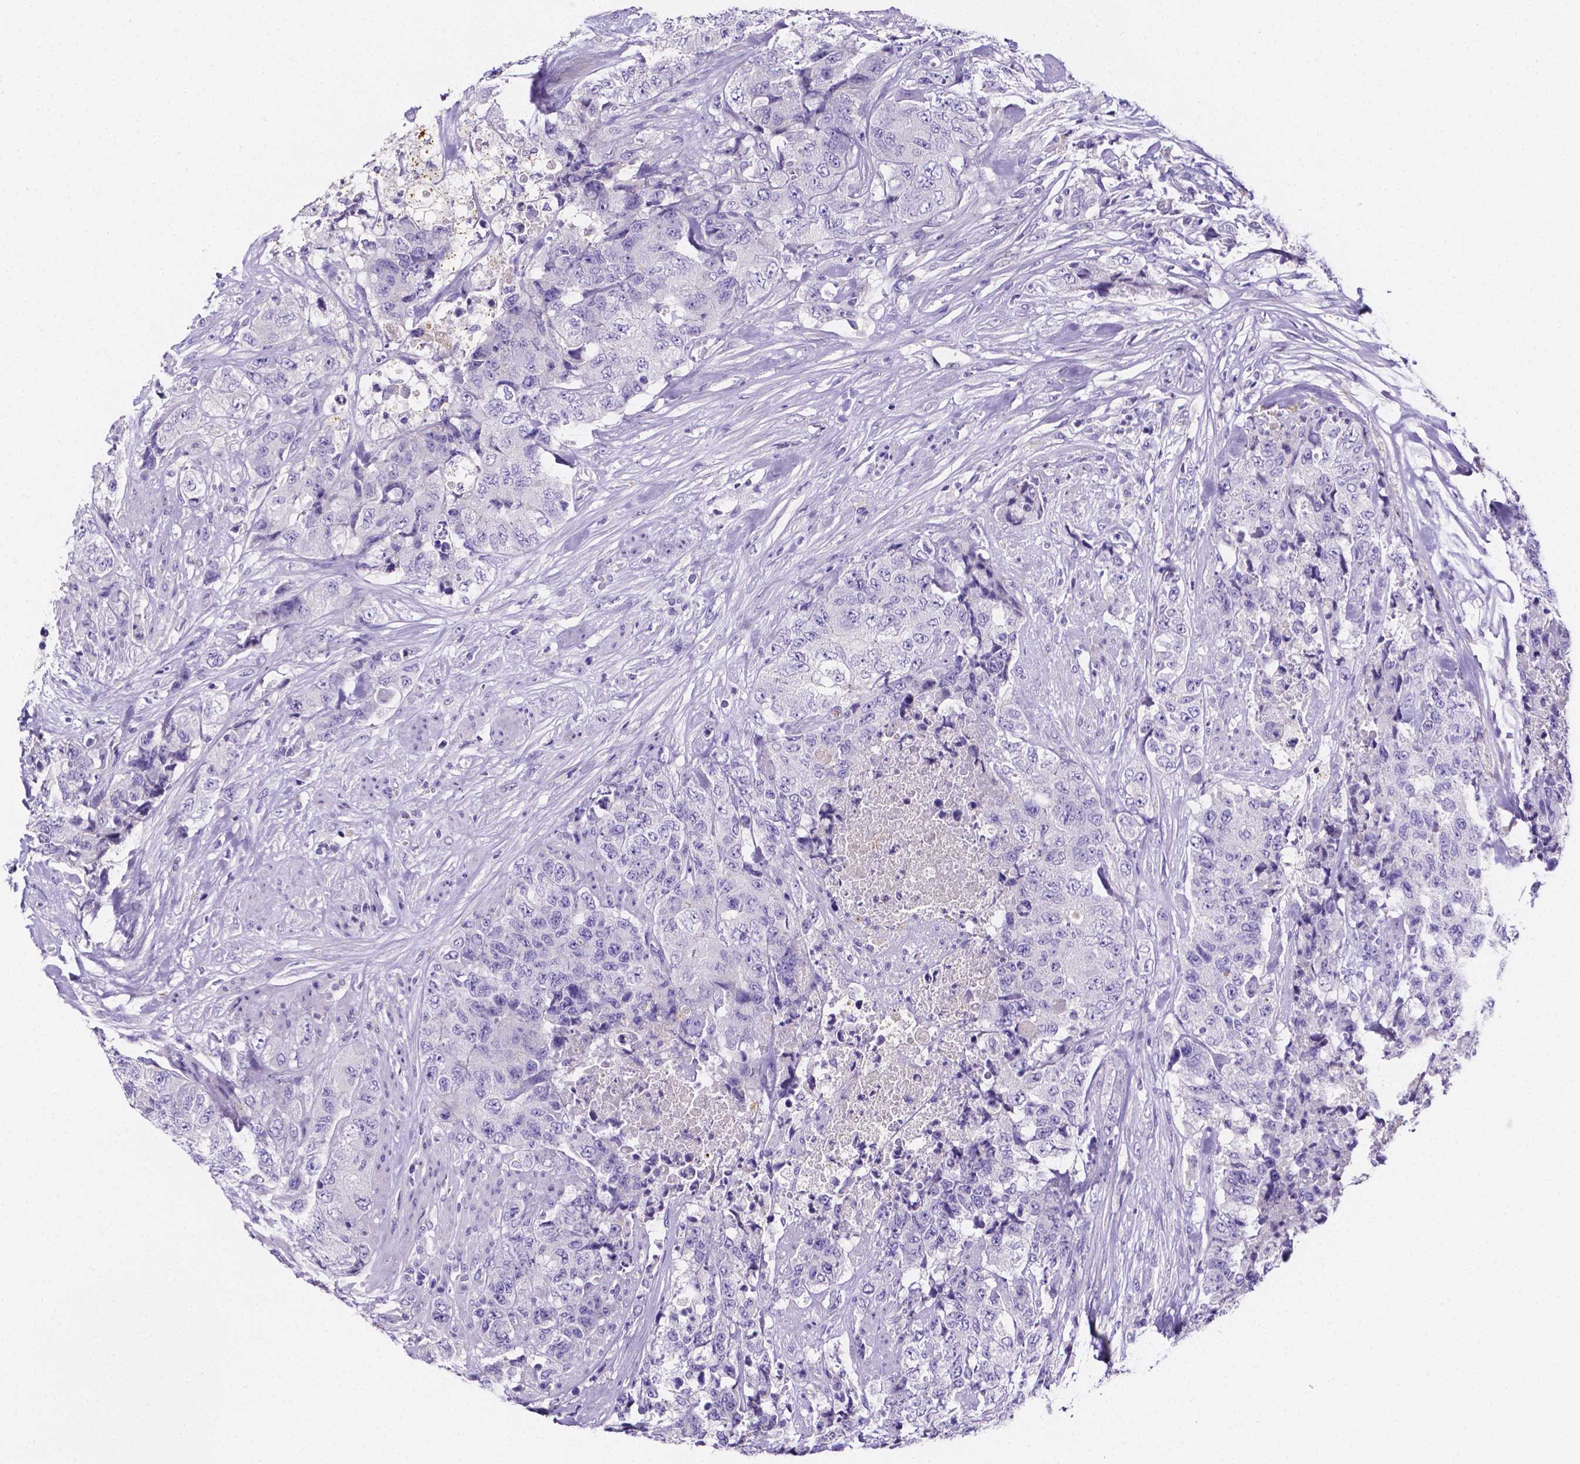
{"staining": {"intensity": "negative", "quantity": "none", "location": "none"}, "tissue": "urothelial cancer", "cell_type": "Tumor cells", "image_type": "cancer", "snomed": [{"axis": "morphology", "description": "Urothelial carcinoma, High grade"}, {"axis": "topography", "description": "Urinary bladder"}], "caption": "An IHC micrograph of urothelial cancer is shown. There is no staining in tumor cells of urothelial cancer.", "gene": "NRGN", "patient": {"sex": "female", "age": 78}}